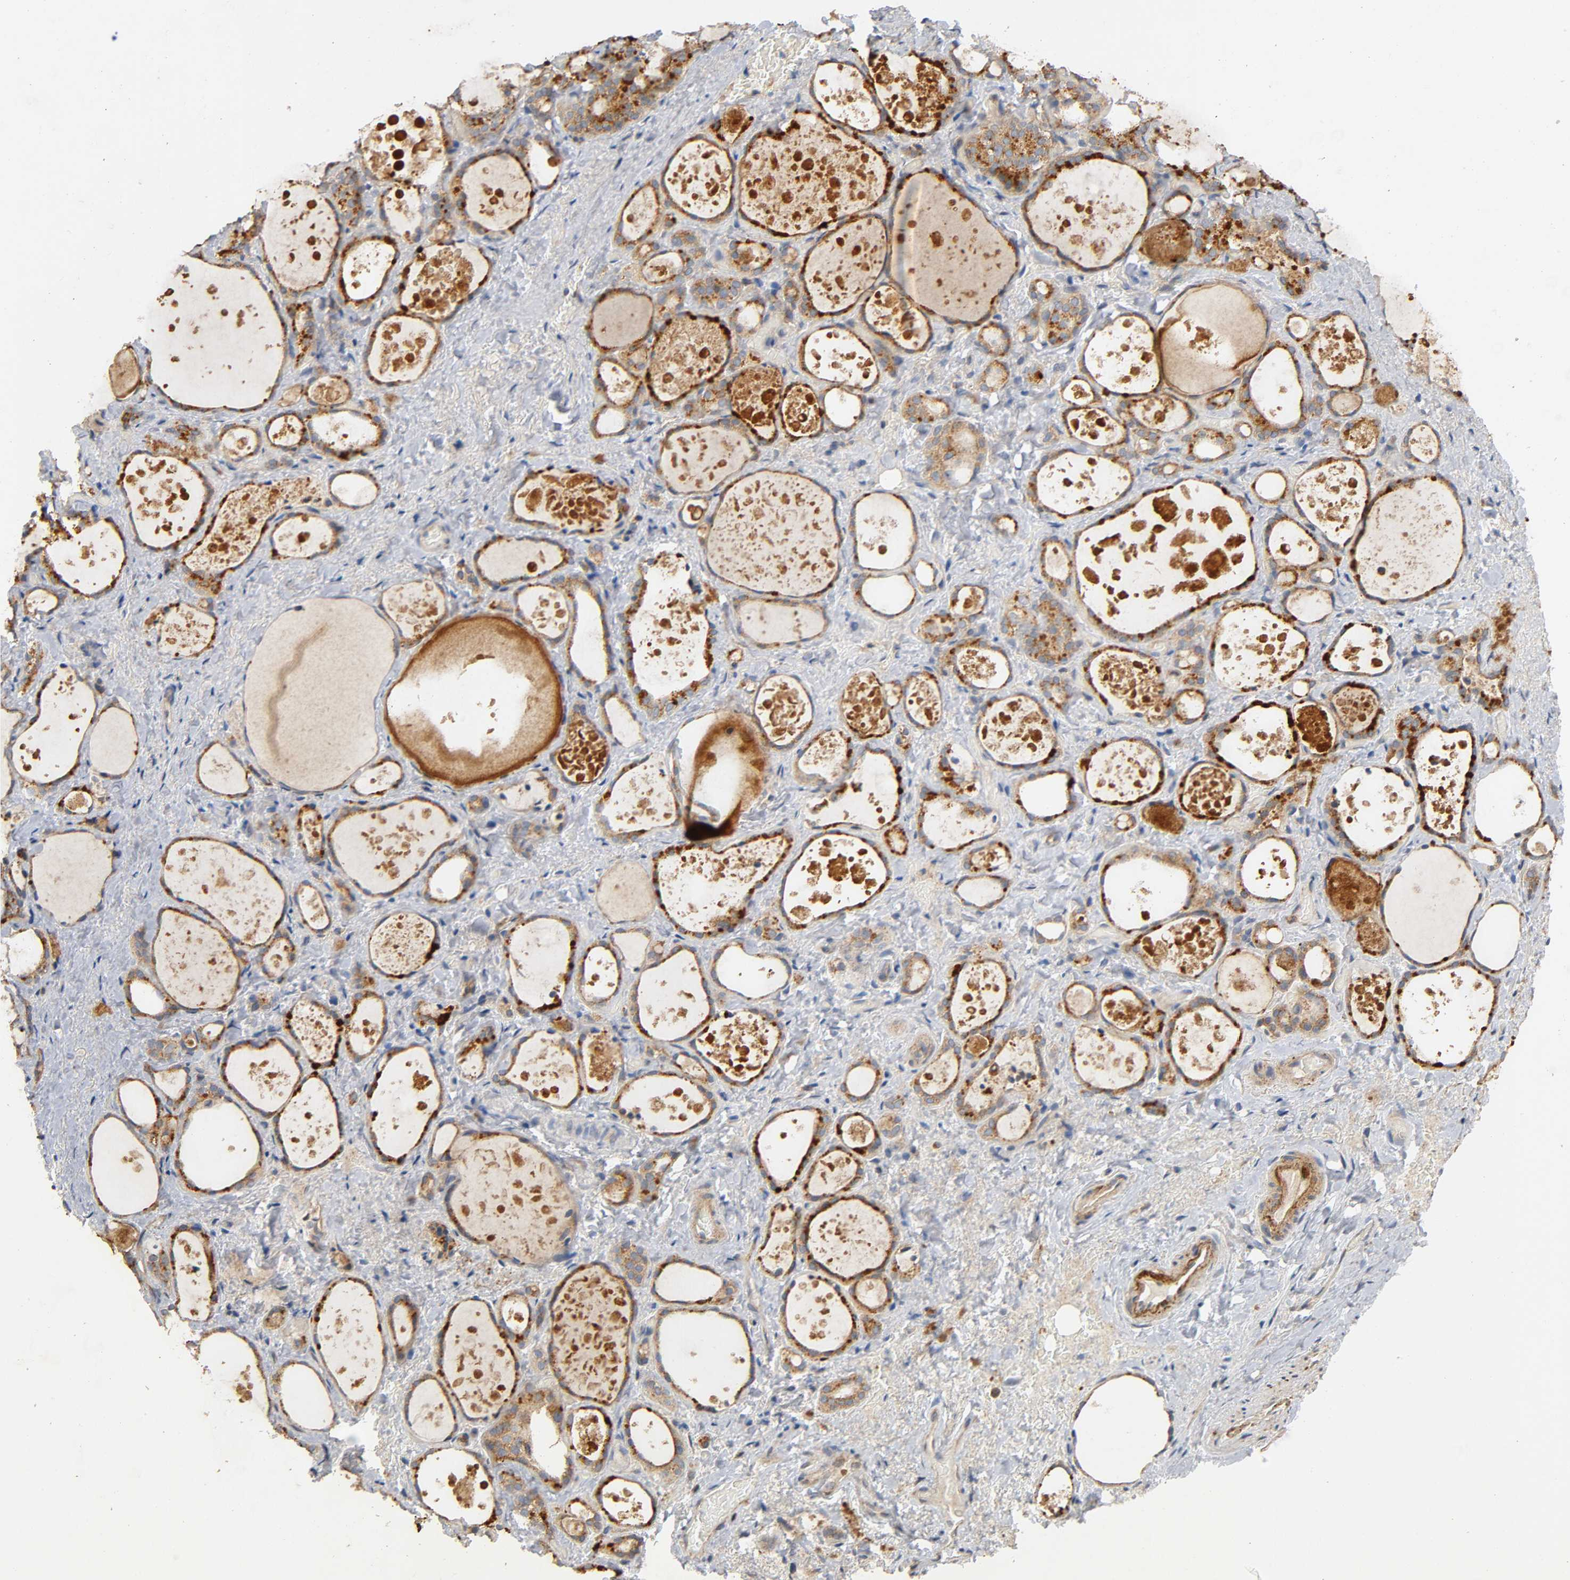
{"staining": {"intensity": "moderate", "quantity": ">75%", "location": "cytoplasmic/membranous"}, "tissue": "thyroid gland", "cell_type": "Glandular cells", "image_type": "normal", "snomed": [{"axis": "morphology", "description": "Normal tissue, NOS"}, {"axis": "topography", "description": "Thyroid gland"}], "caption": "Immunohistochemistry (DAB) staining of benign human thyroid gland shows moderate cytoplasmic/membranous protein staining in about >75% of glandular cells. (DAB IHC, brown staining for protein, blue staining for nuclei).", "gene": "IKBKB", "patient": {"sex": "female", "age": 75}}